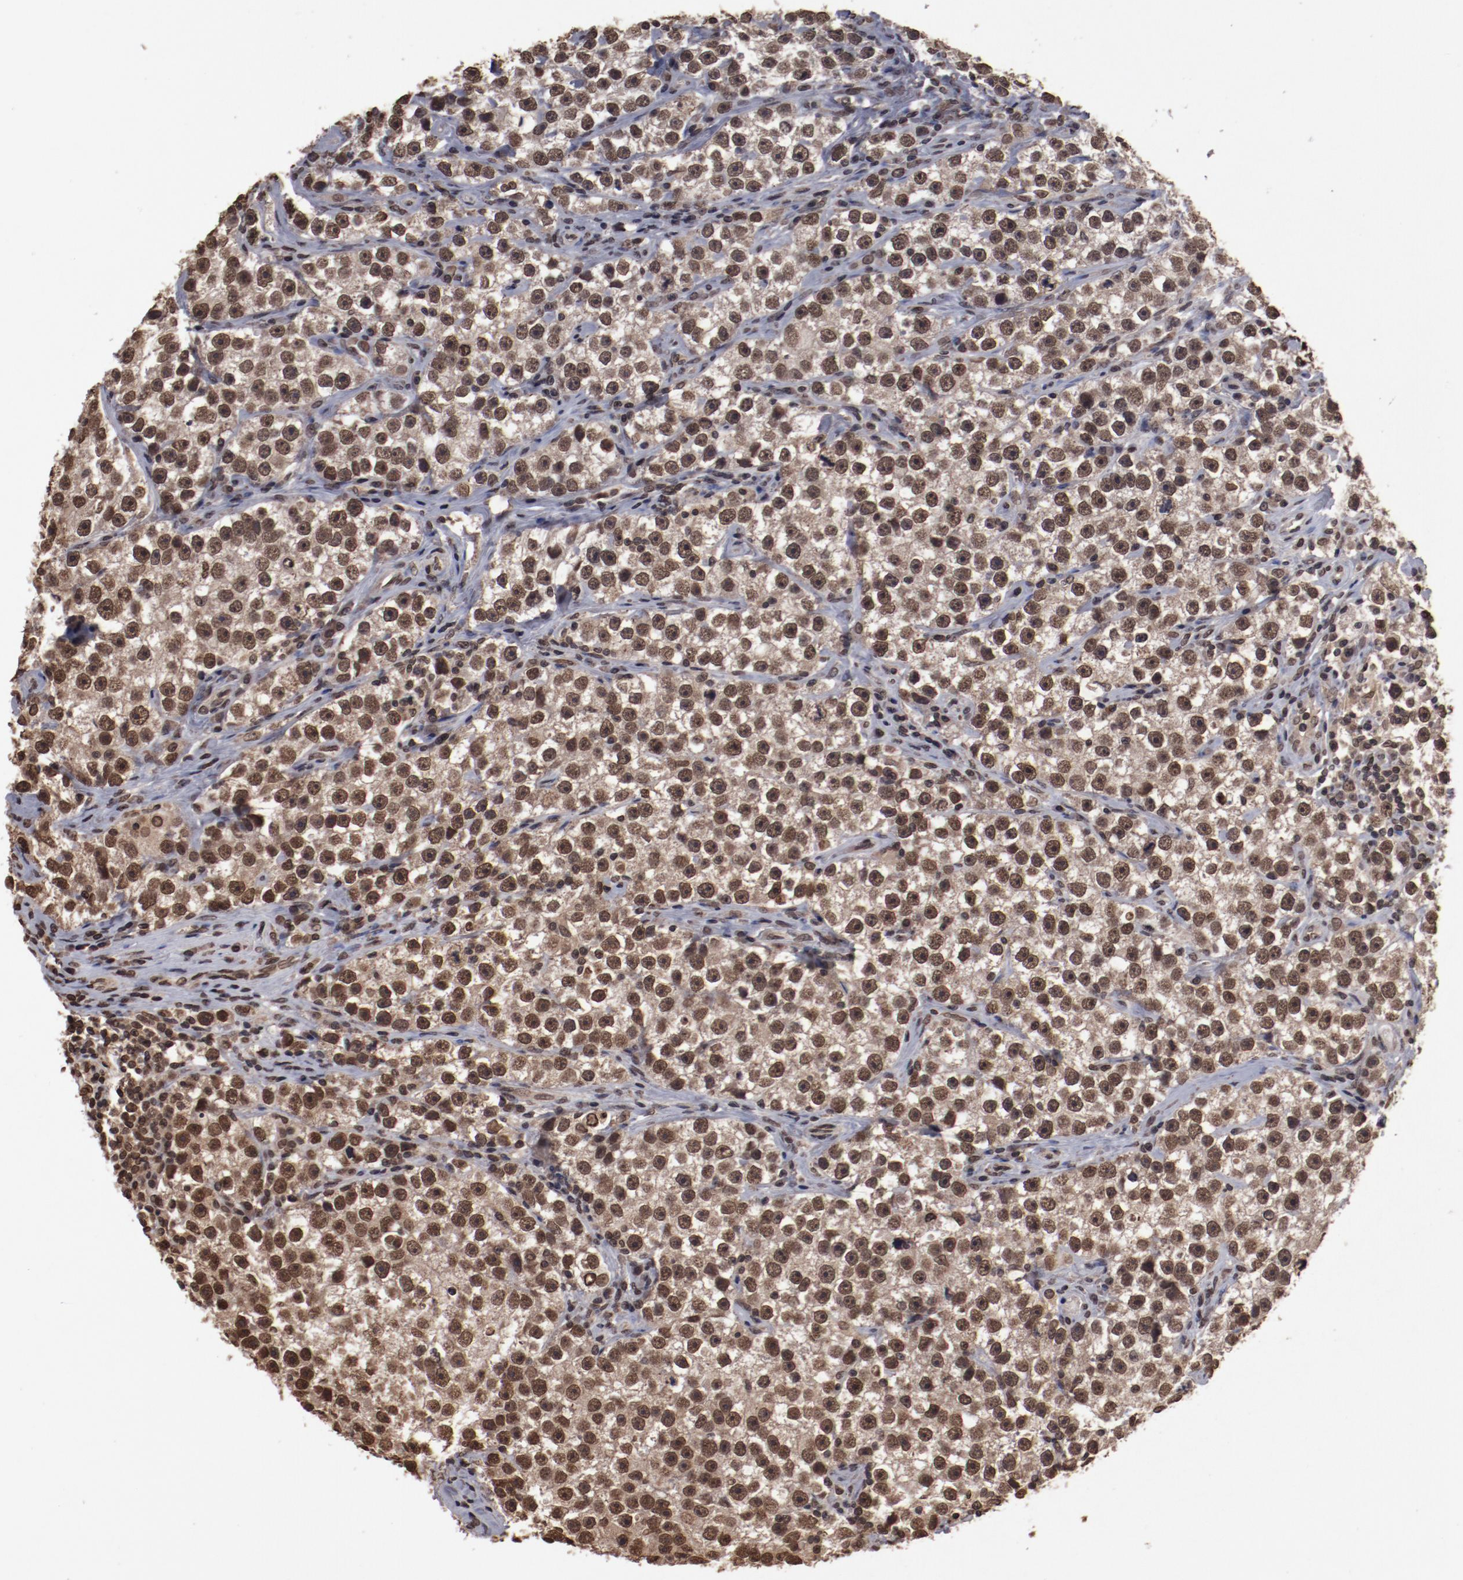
{"staining": {"intensity": "strong", "quantity": ">75%", "location": "nuclear"}, "tissue": "testis cancer", "cell_type": "Tumor cells", "image_type": "cancer", "snomed": [{"axis": "morphology", "description": "Seminoma, NOS"}, {"axis": "topography", "description": "Testis"}], "caption": "Immunohistochemical staining of human testis seminoma demonstrates high levels of strong nuclear staining in about >75% of tumor cells.", "gene": "AKT1", "patient": {"sex": "male", "age": 32}}